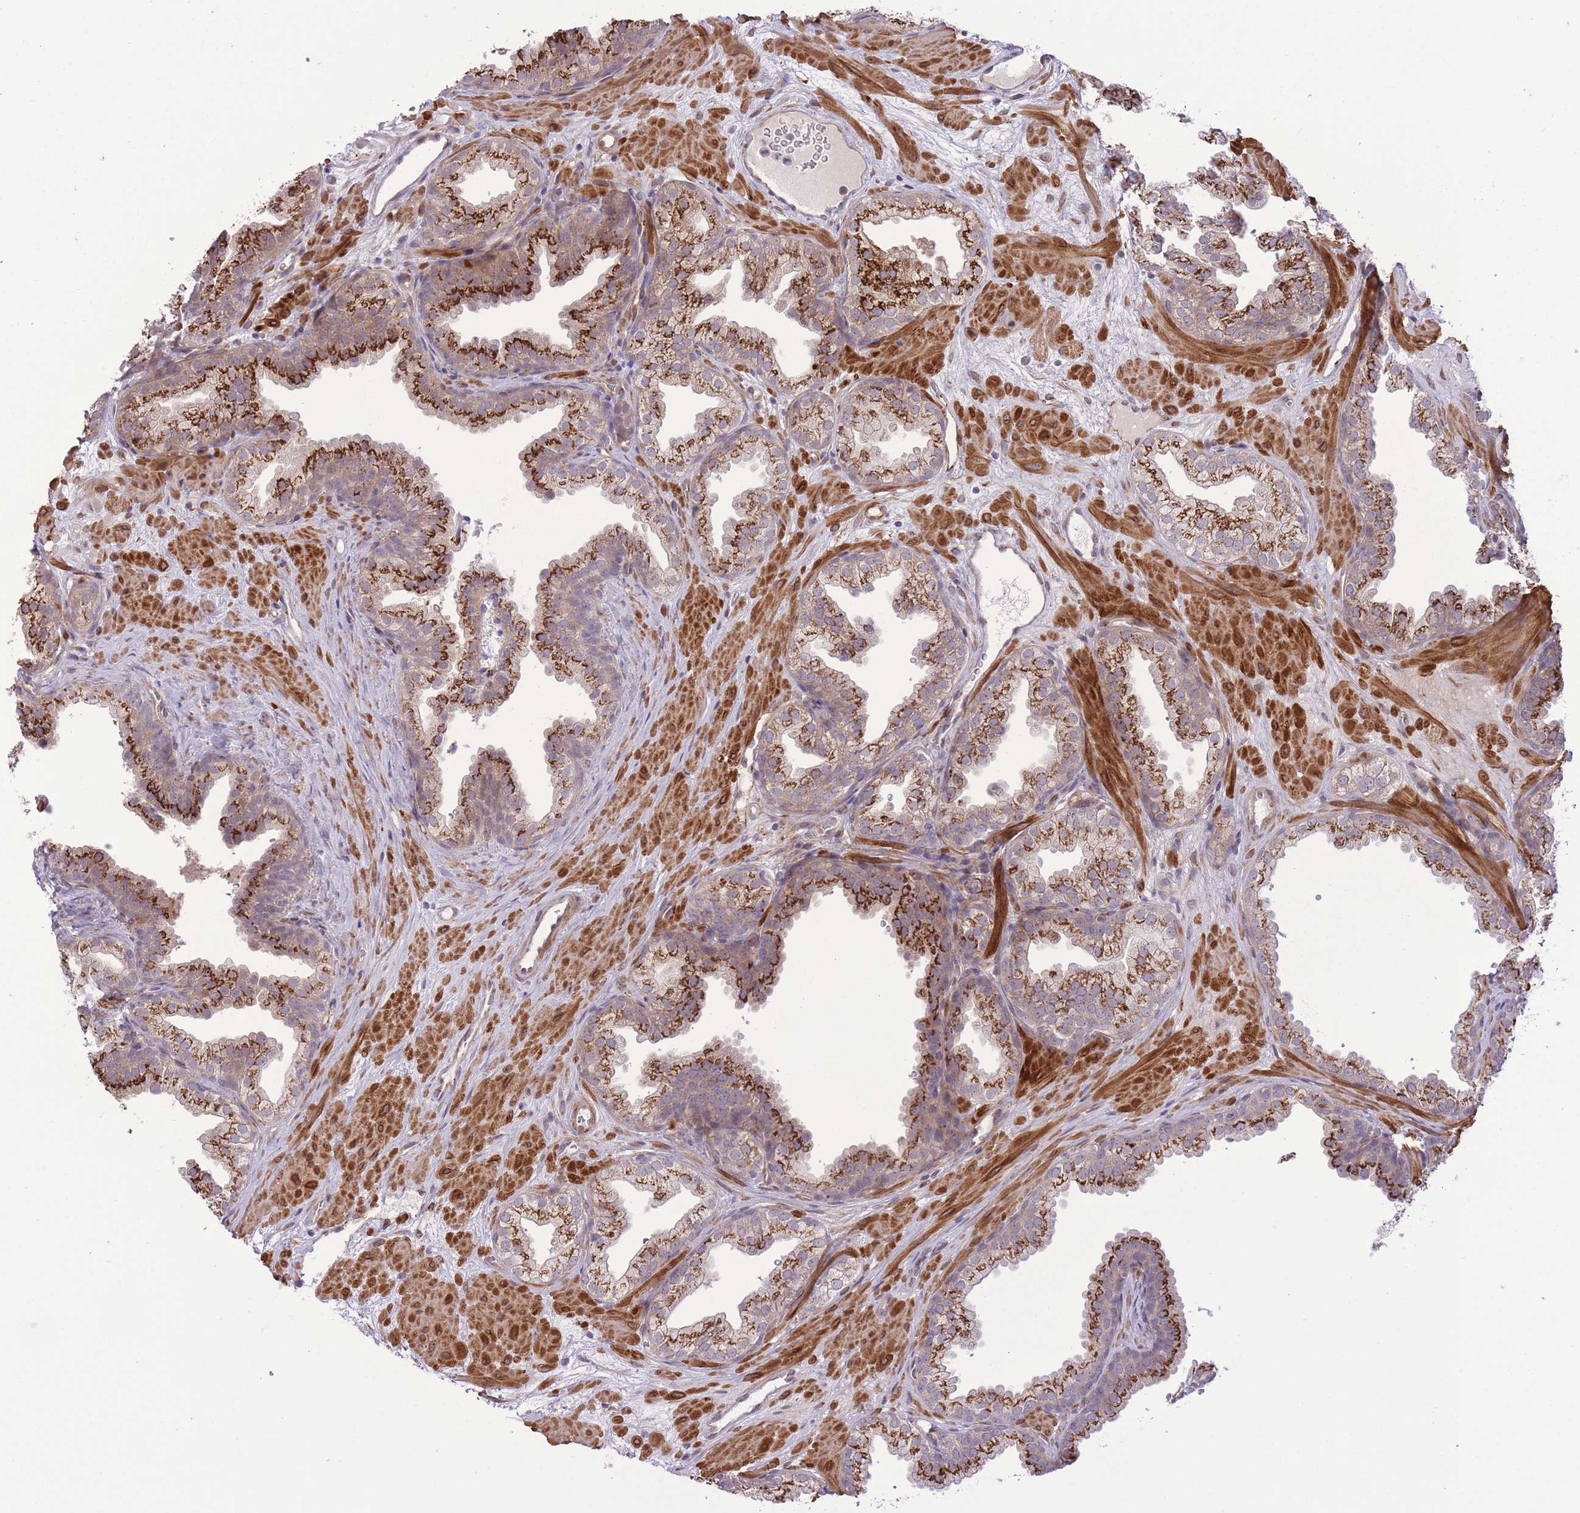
{"staining": {"intensity": "strong", "quantity": "25%-75%", "location": "cytoplasmic/membranous"}, "tissue": "prostate", "cell_type": "Glandular cells", "image_type": "normal", "snomed": [{"axis": "morphology", "description": "Normal tissue, NOS"}, {"axis": "topography", "description": "Prostate"}], "caption": "DAB (3,3'-diaminobenzidine) immunohistochemical staining of normal human prostate exhibits strong cytoplasmic/membranous protein staining in approximately 25%-75% of glandular cells. The staining was performed using DAB (3,3'-diaminobenzidine), with brown indicating positive protein expression. Nuclei are stained blue with hematoxylin.", "gene": "ZBED5", "patient": {"sex": "male", "age": 37}}